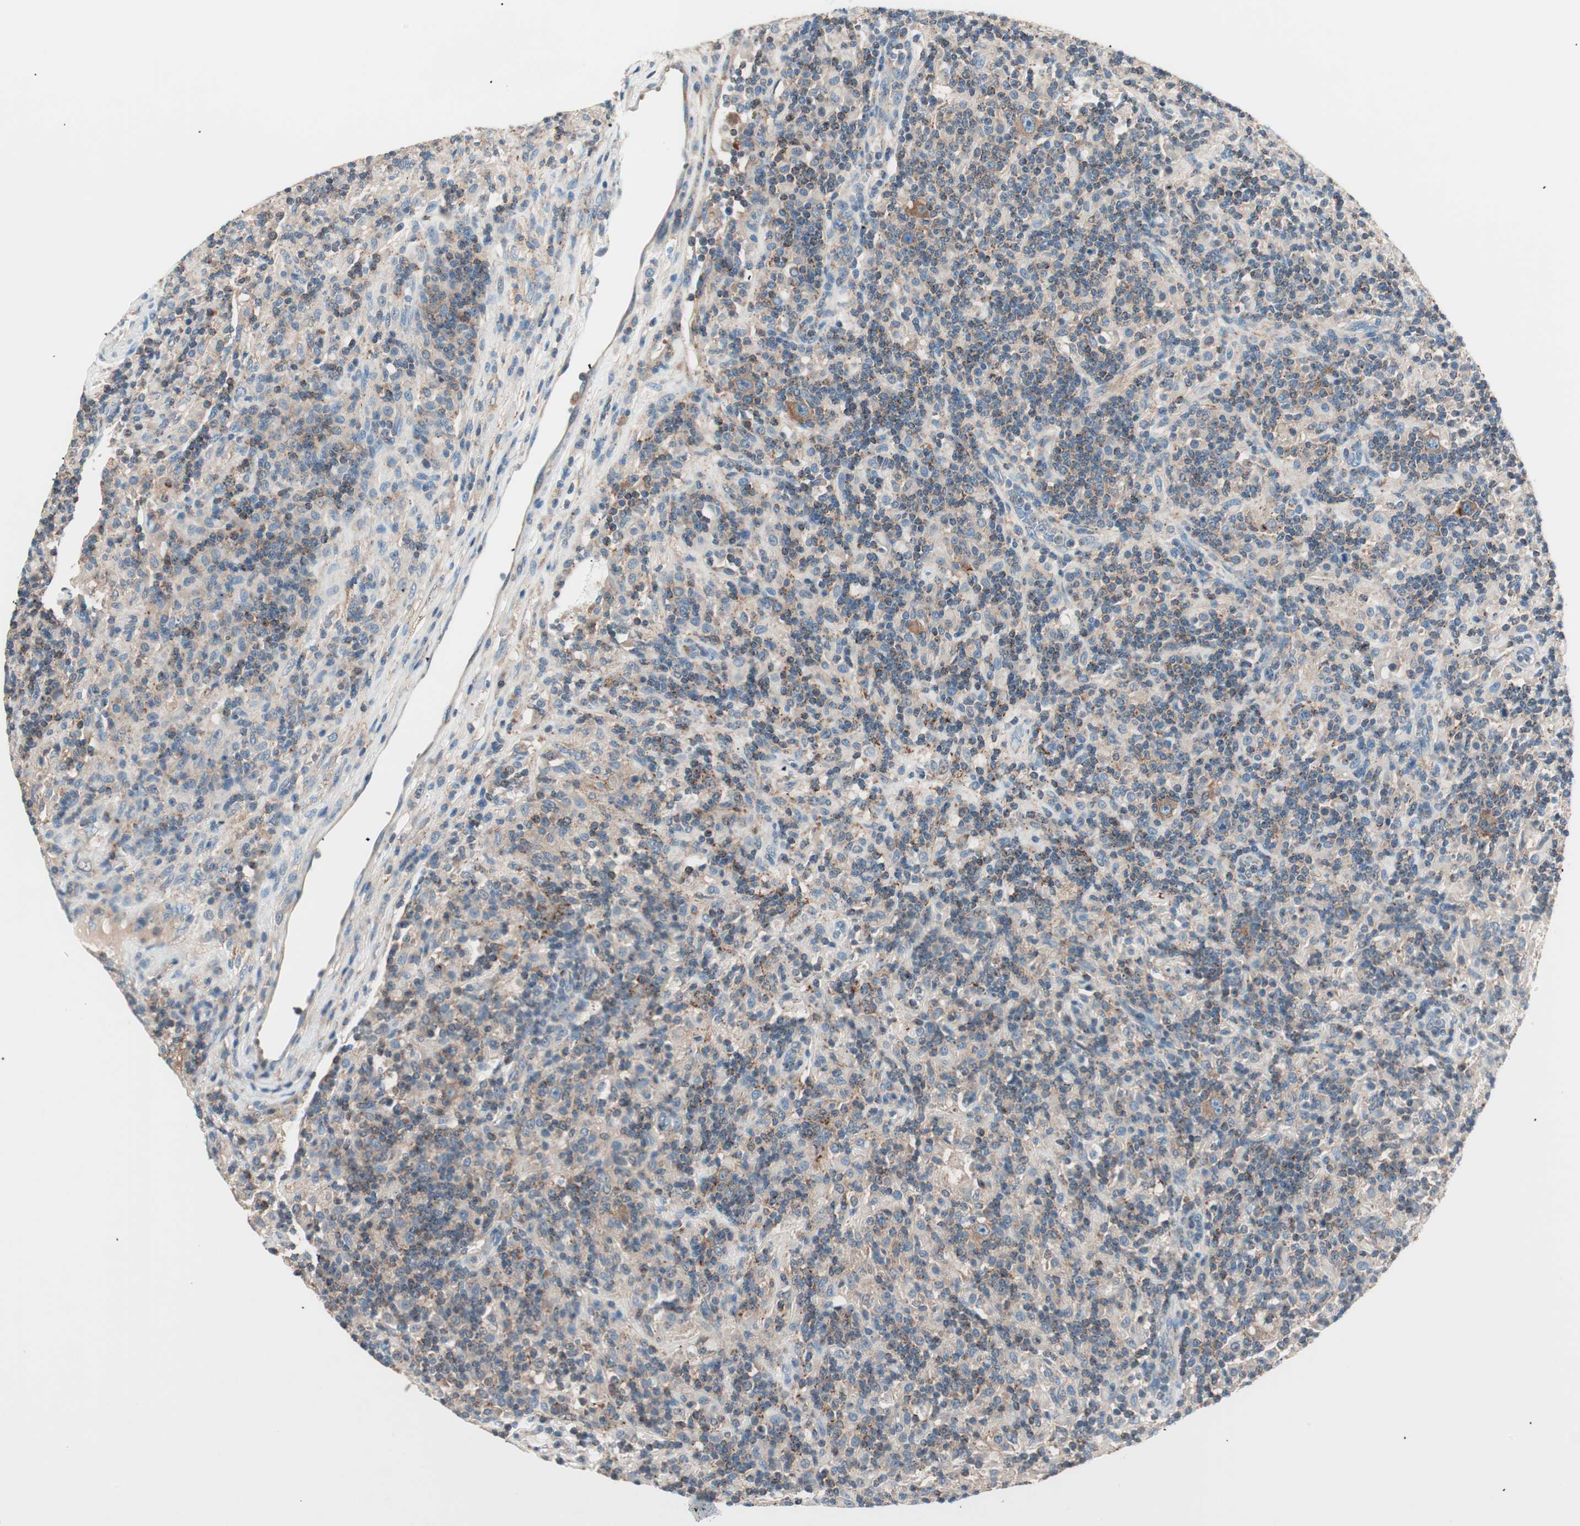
{"staining": {"intensity": "moderate", "quantity": ">75%", "location": "cytoplasmic/membranous"}, "tissue": "lymphoma", "cell_type": "Tumor cells", "image_type": "cancer", "snomed": [{"axis": "morphology", "description": "Hodgkin's disease, NOS"}, {"axis": "topography", "description": "Lymph node"}], "caption": "Immunohistochemistry micrograph of neoplastic tissue: human Hodgkin's disease stained using immunohistochemistry demonstrates medium levels of moderate protein expression localized specifically in the cytoplasmic/membranous of tumor cells, appearing as a cytoplasmic/membranous brown color.", "gene": "RAD54B", "patient": {"sex": "male", "age": 70}}